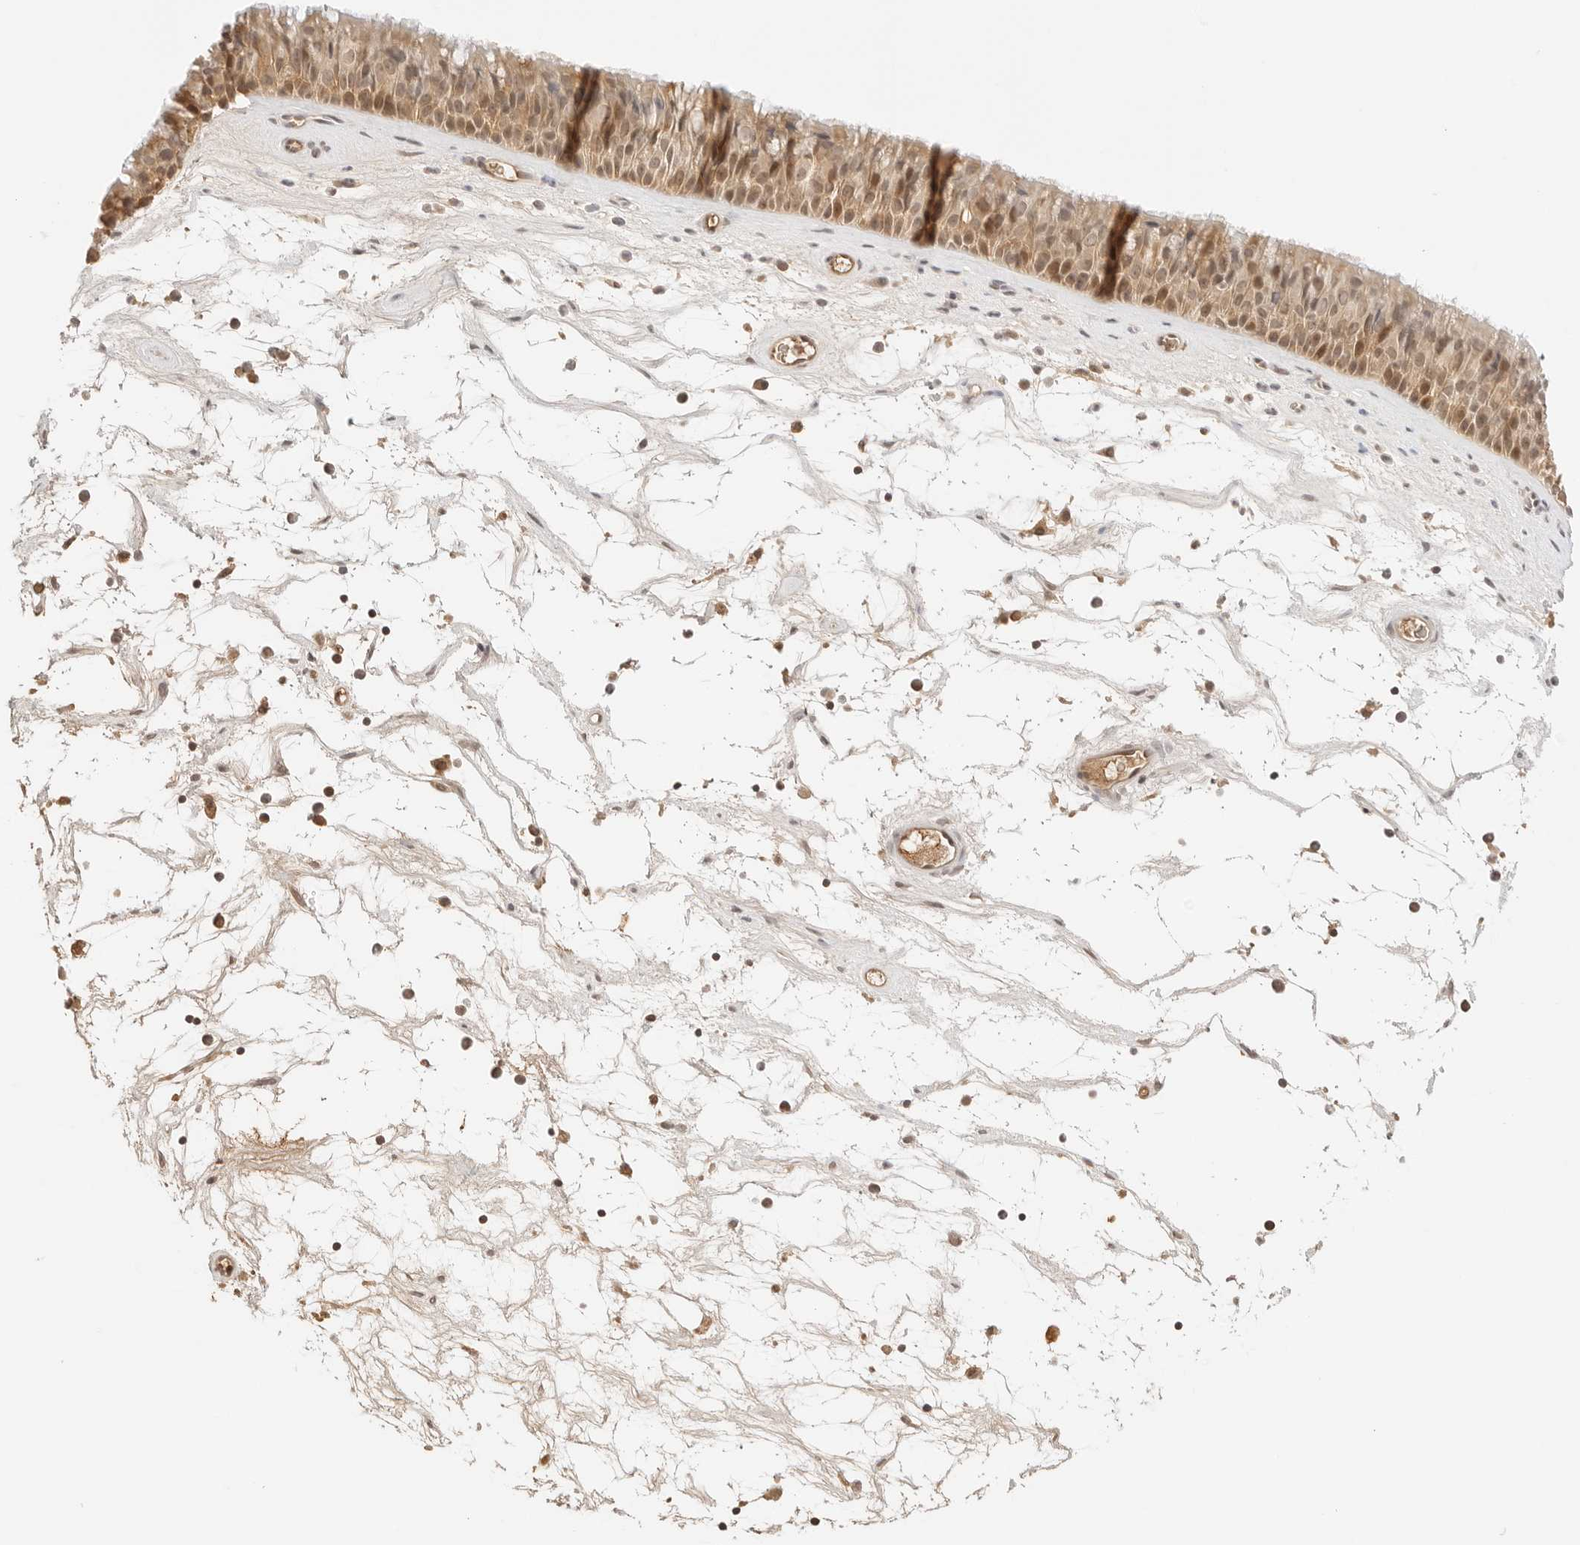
{"staining": {"intensity": "moderate", "quantity": ">75%", "location": "cytoplasmic/membranous"}, "tissue": "nasopharynx", "cell_type": "Respiratory epithelial cells", "image_type": "normal", "snomed": [{"axis": "morphology", "description": "Normal tissue, NOS"}, {"axis": "topography", "description": "Nasopharynx"}], "caption": "This histopathology image displays normal nasopharynx stained with immunohistochemistry to label a protein in brown. The cytoplasmic/membranous of respiratory epithelial cells show moderate positivity for the protein. Nuclei are counter-stained blue.", "gene": "SEPTIN4", "patient": {"sex": "male", "age": 64}}